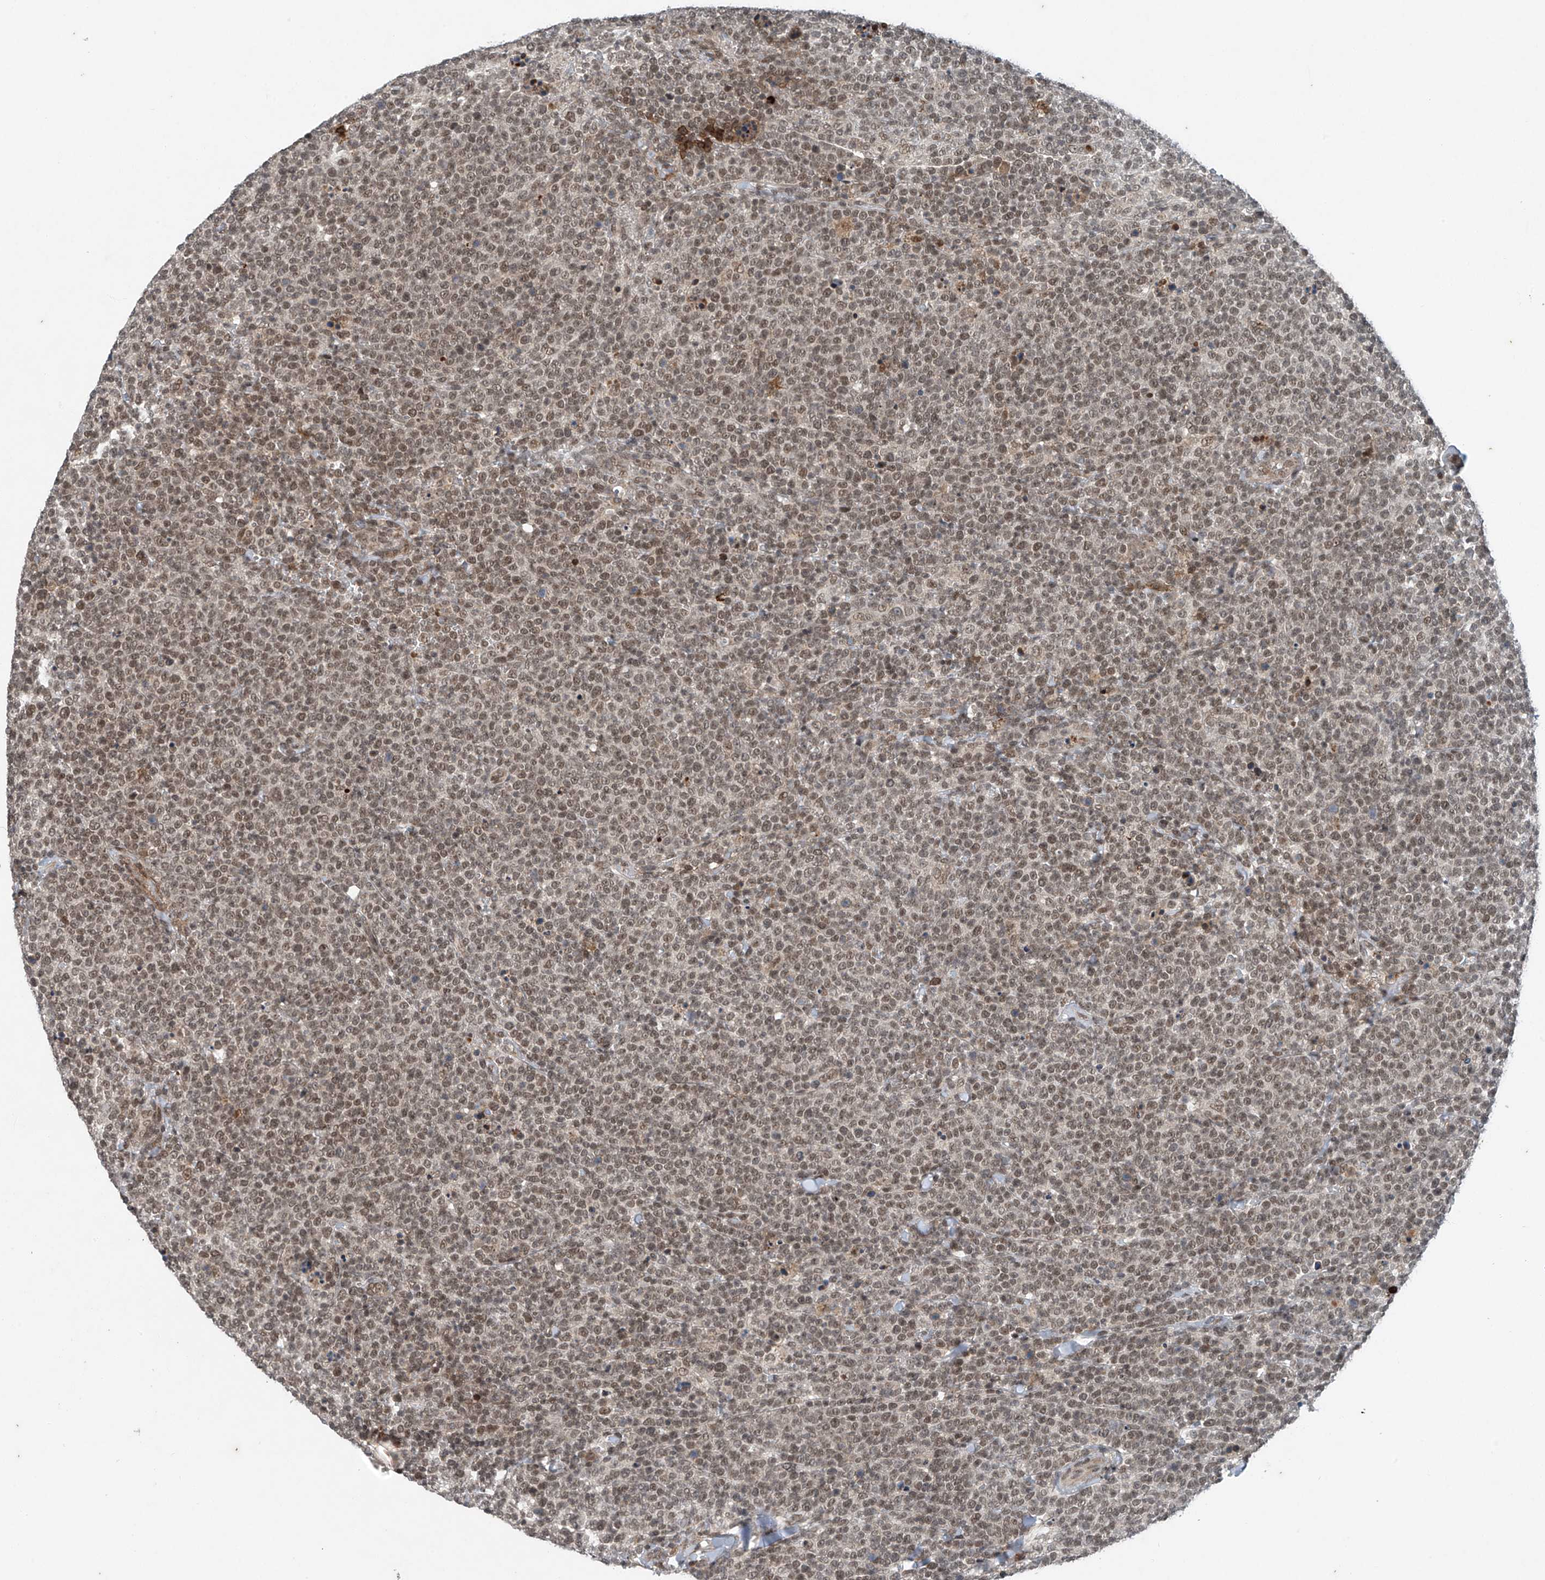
{"staining": {"intensity": "moderate", "quantity": ">75%", "location": "nuclear"}, "tissue": "lymphoma", "cell_type": "Tumor cells", "image_type": "cancer", "snomed": [{"axis": "morphology", "description": "Malignant lymphoma, non-Hodgkin's type, High grade"}, {"axis": "topography", "description": "Lymph node"}], "caption": "Malignant lymphoma, non-Hodgkin's type (high-grade) tissue exhibits moderate nuclear positivity in approximately >75% of tumor cells Using DAB (brown) and hematoxylin (blue) stains, captured at high magnification using brightfield microscopy.", "gene": "TAF8", "patient": {"sex": "male", "age": 61}}